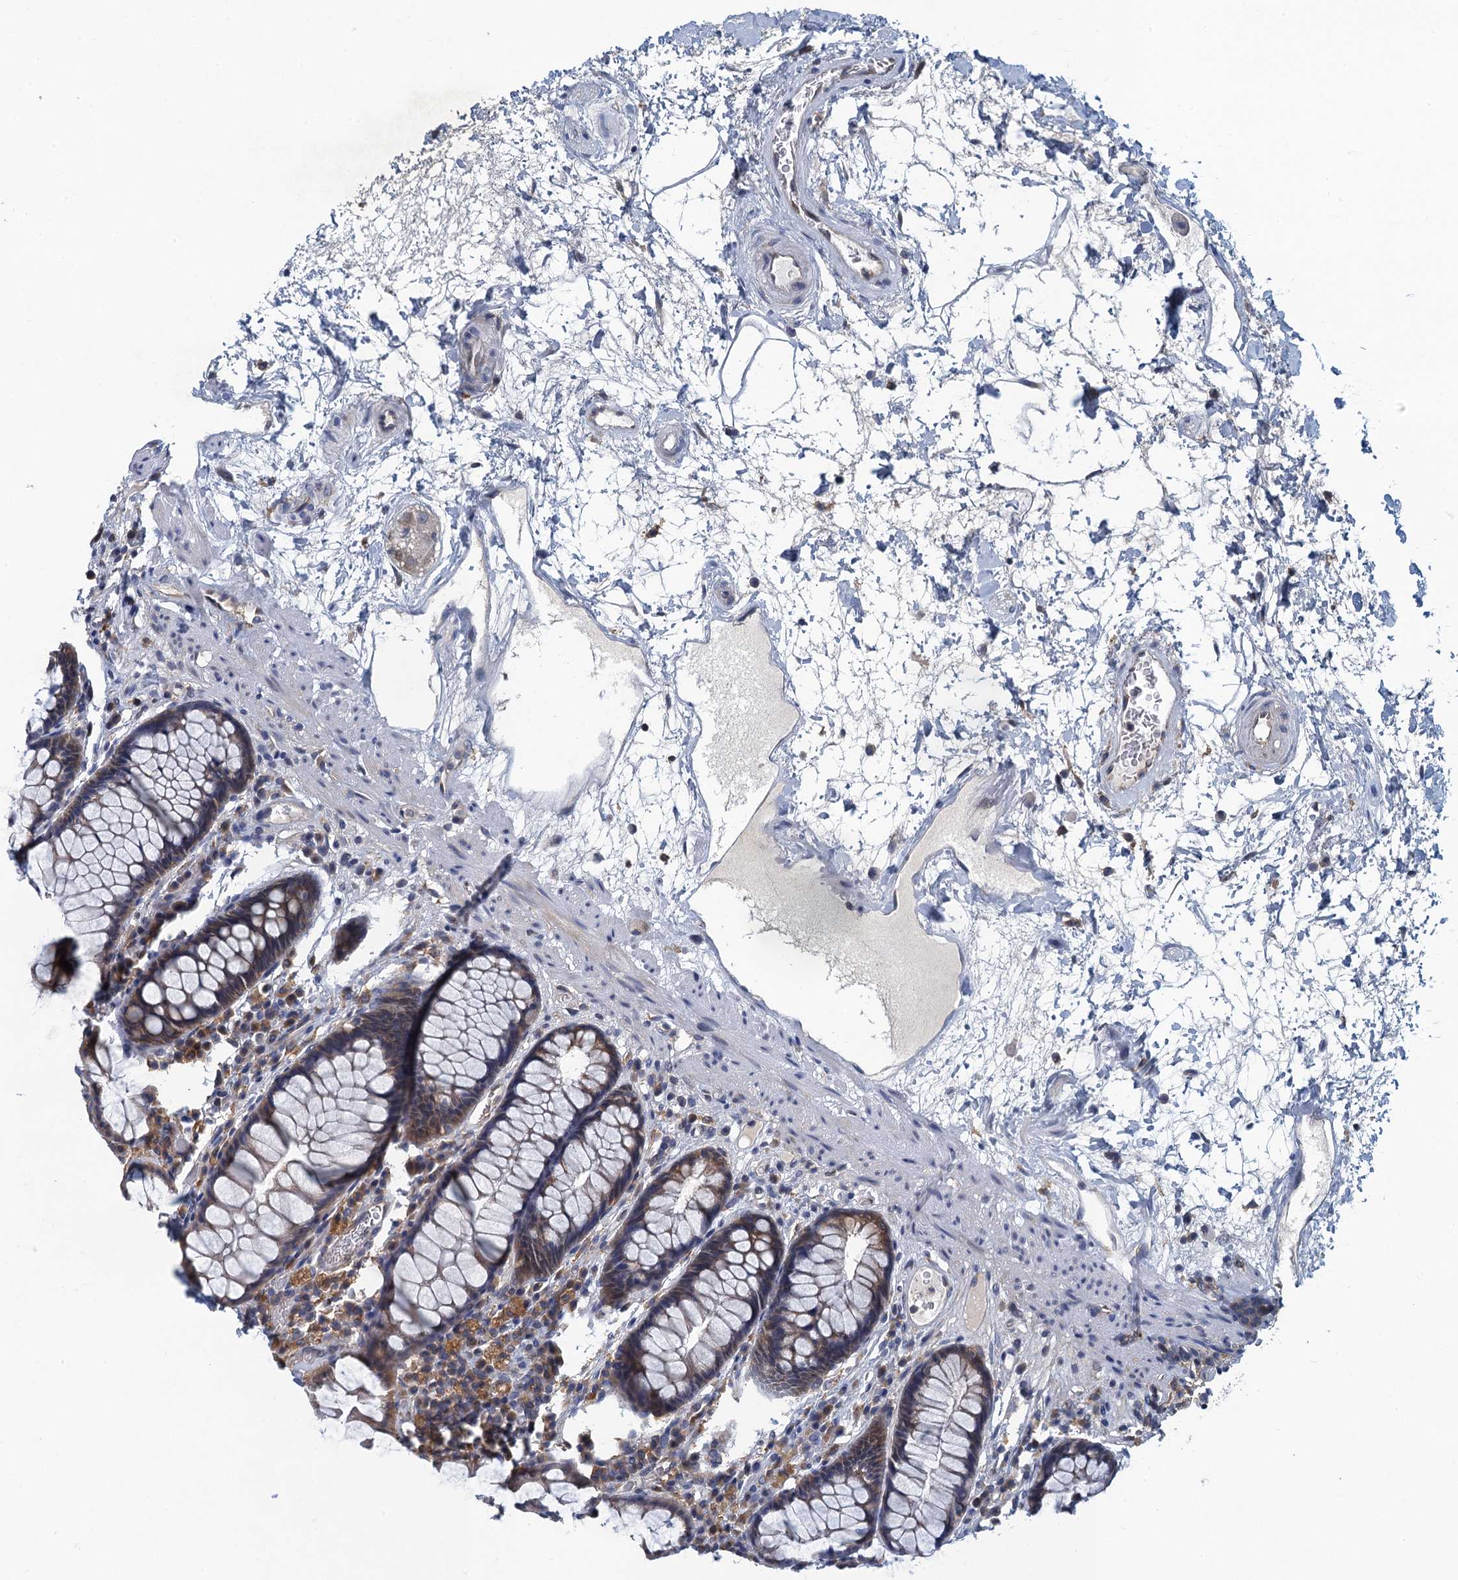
{"staining": {"intensity": "moderate", "quantity": ">75%", "location": "cytoplasmic/membranous"}, "tissue": "rectum", "cell_type": "Glandular cells", "image_type": "normal", "snomed": [{"axis": "morphology", "description": "Normal tissue, NOS"}, {"axis": "topography", "description": "Rectum"}], "caption": "Immunohistochemistry (IHC) of unremarkable rectum exhibits medium levels of moderate cytoplasmic/membranous expression in about >75% of glandular cells.", "gene": "NCKAP1L", "patient": {"sex": "male", "age": 64}}